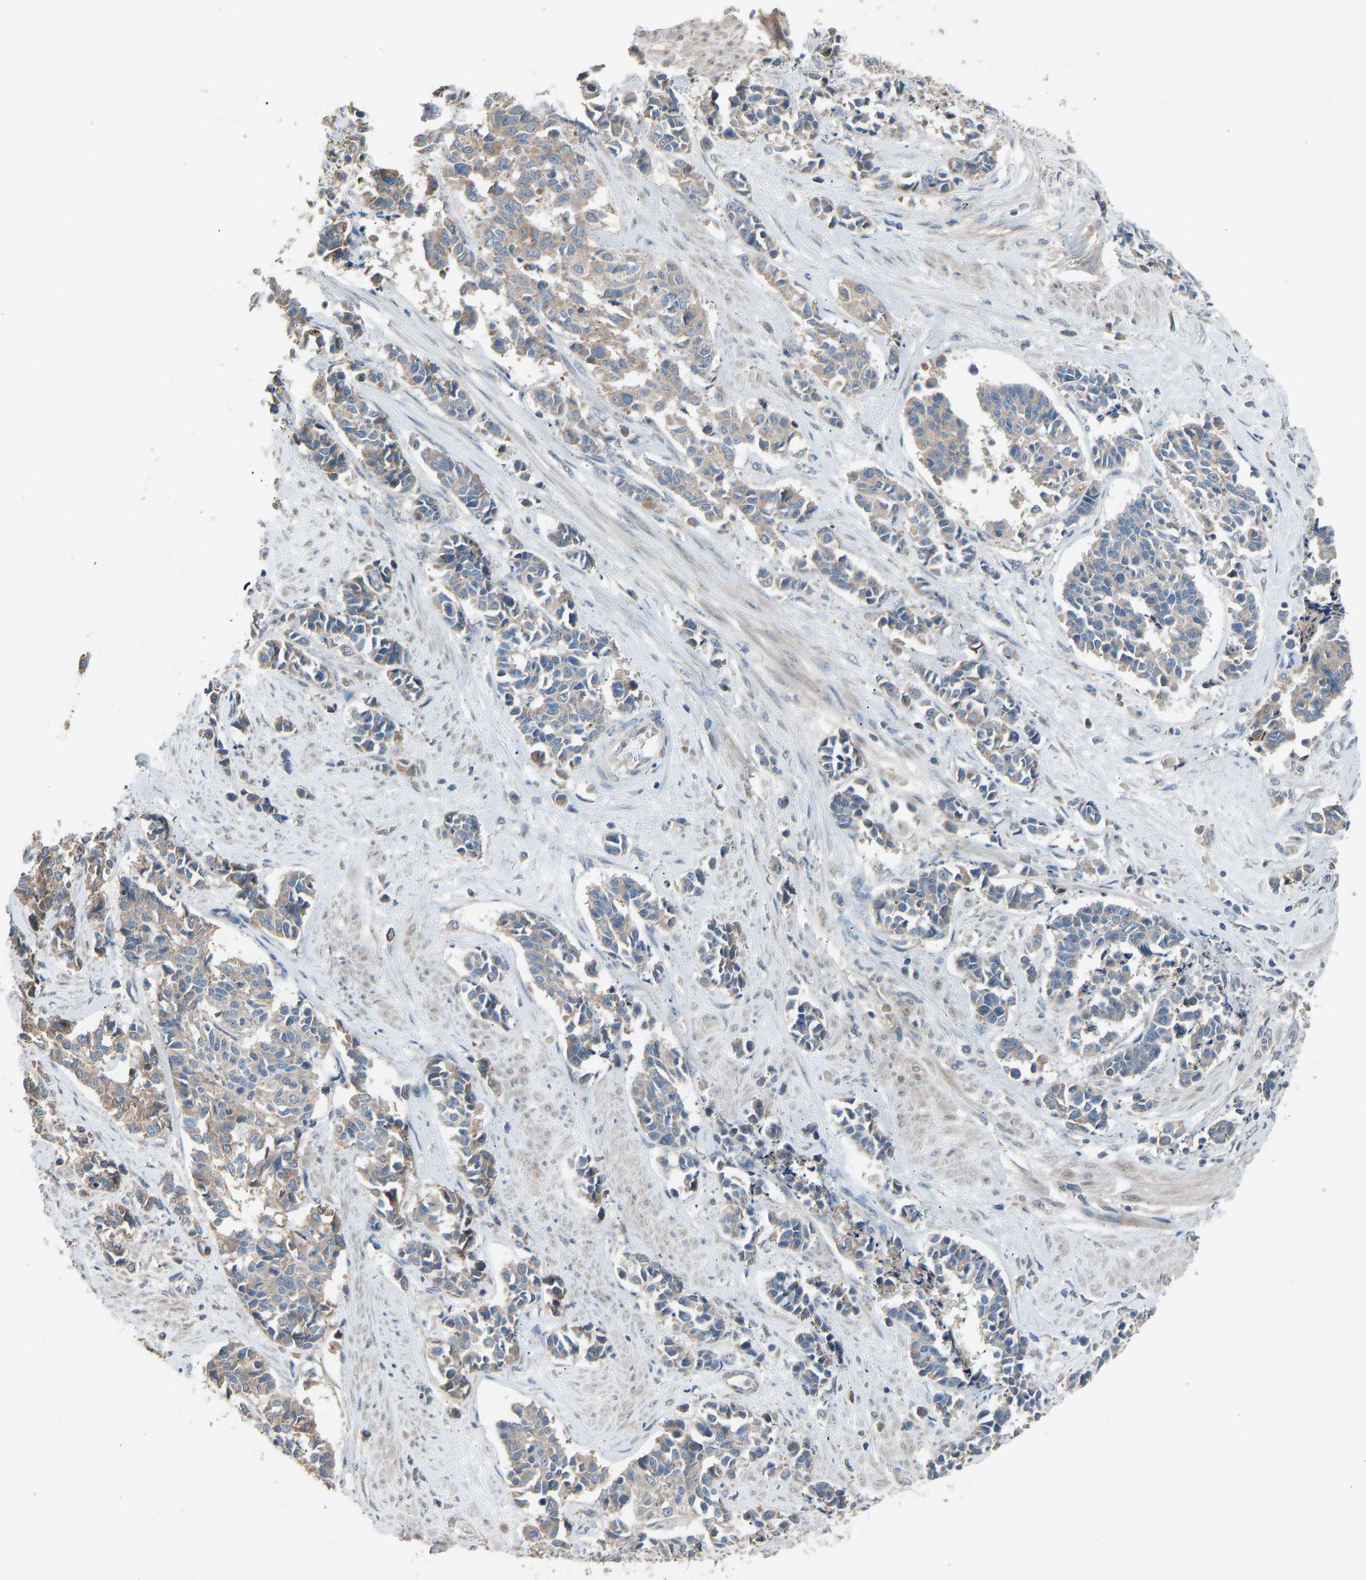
{"staining": {"intensity": "weak", "quantity": ">75%", "location": "cytoplasmic/membranous"}, "tissue": "cervical cancer", "cell_type": "Tumor cells", "image_type": "cancer", "snomed": [{"axis": "morphology", "description": "Squamous cell carcinoma, NOS"}, {"axis": "topography", "description": "Cervix"}], "caption": "Cervical squamous cell carcinoma stained with a protein marker reveals weak staining in tumor cells.", "gene": "TGFBR3", "patient": {"sex": "female", "age": 35}}